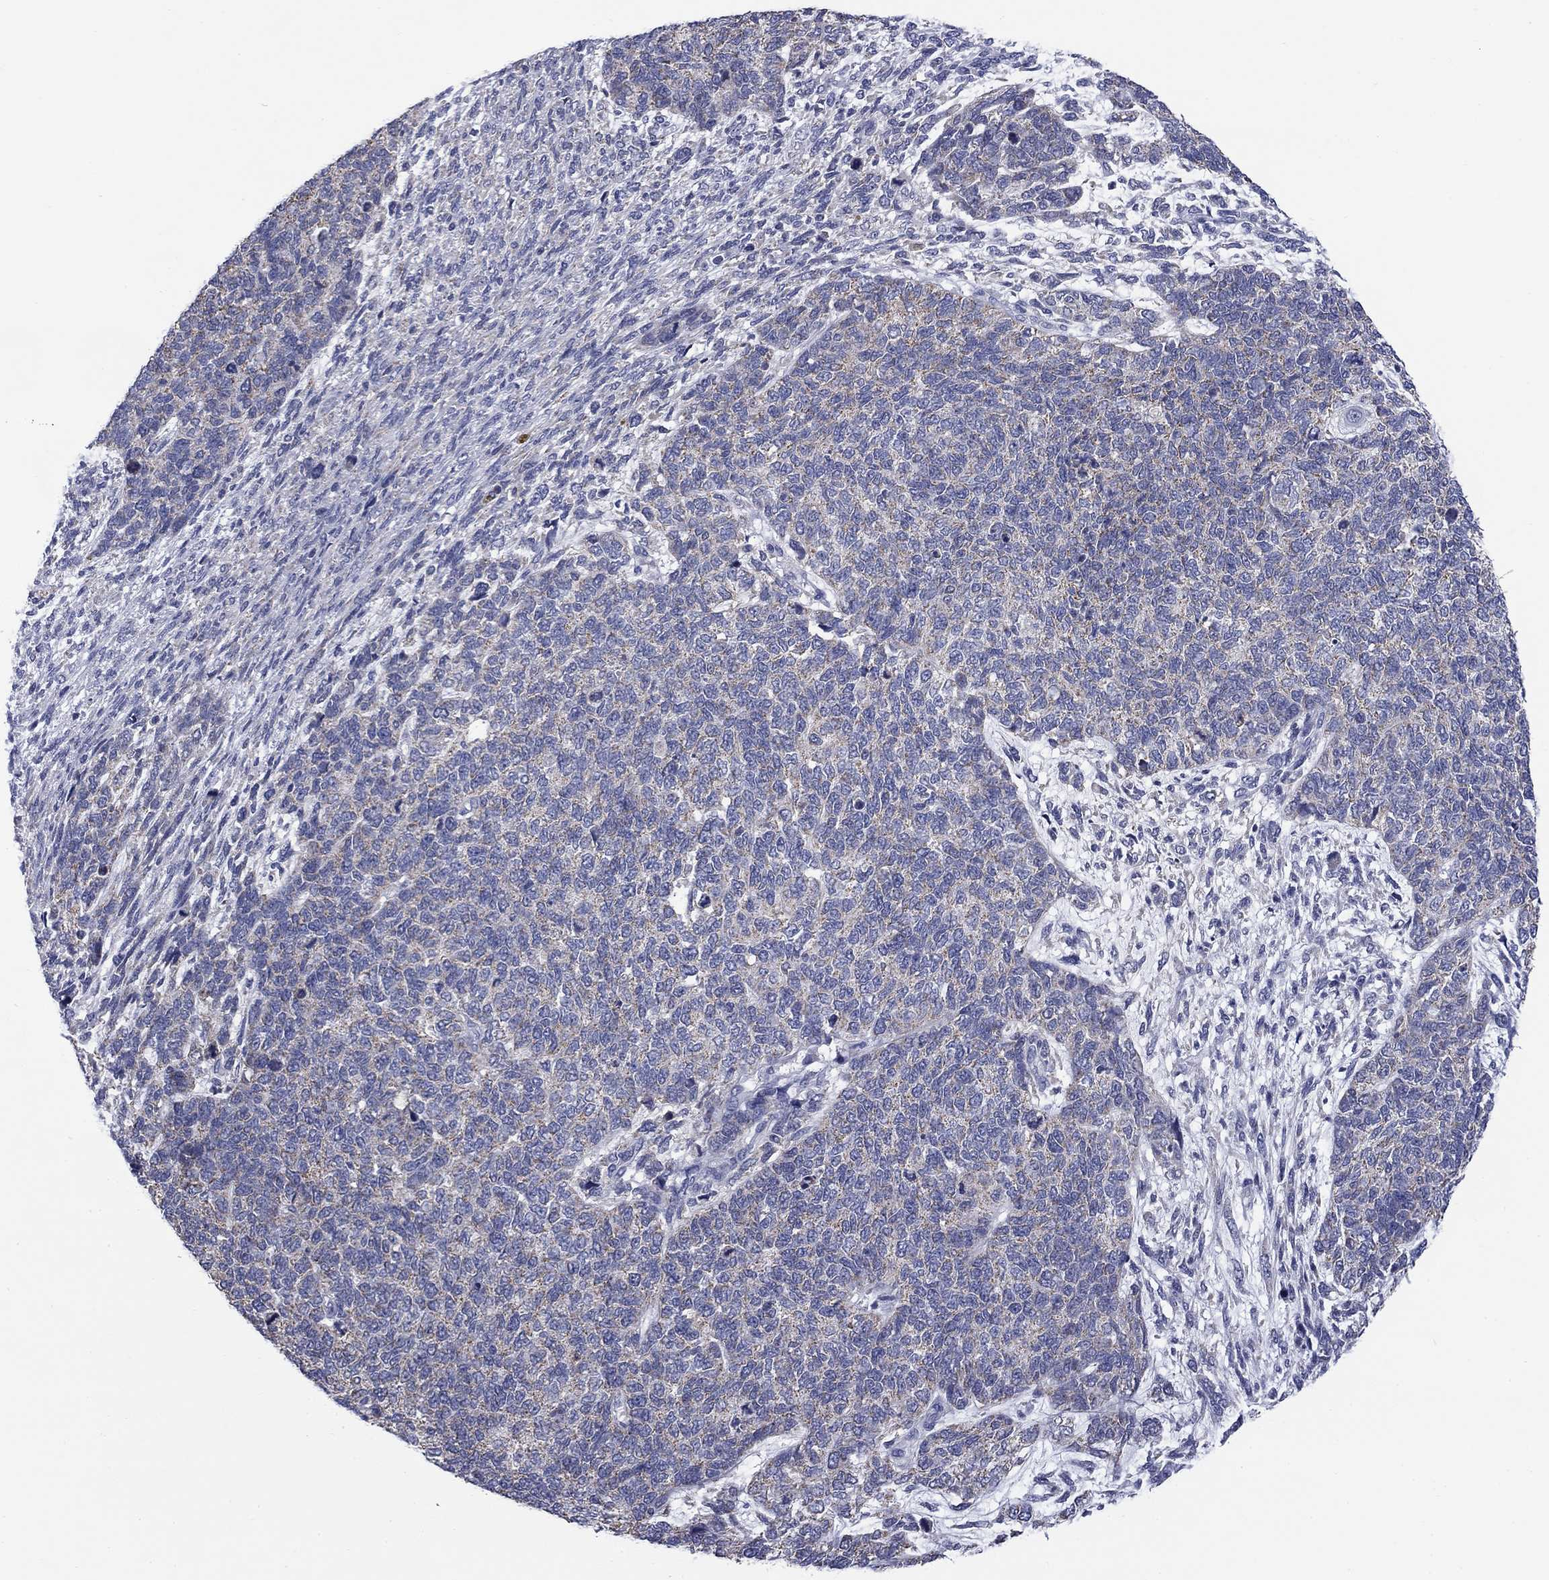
{"staining": {"intensity": "negative", "quantity": "none", "location": "none"}, "tissue": "cervical cancer", "cell_type": "Tumor cells", "image_type": "cancer", "snomed": [{"axis": "morphology", "description": "Squamous cell carcinoma, NOS"}, {"axis": "topography", "description": "Cervix"}], "caption": "Immunohistochemistry histopathology image of neoplastic tissue: squamous cell carcinoma (cervical) stained with DAB exhibits no significant protein expression in tumor cells.", "gene": "FRK", "patient": {"sex": "female", "age": 63}}